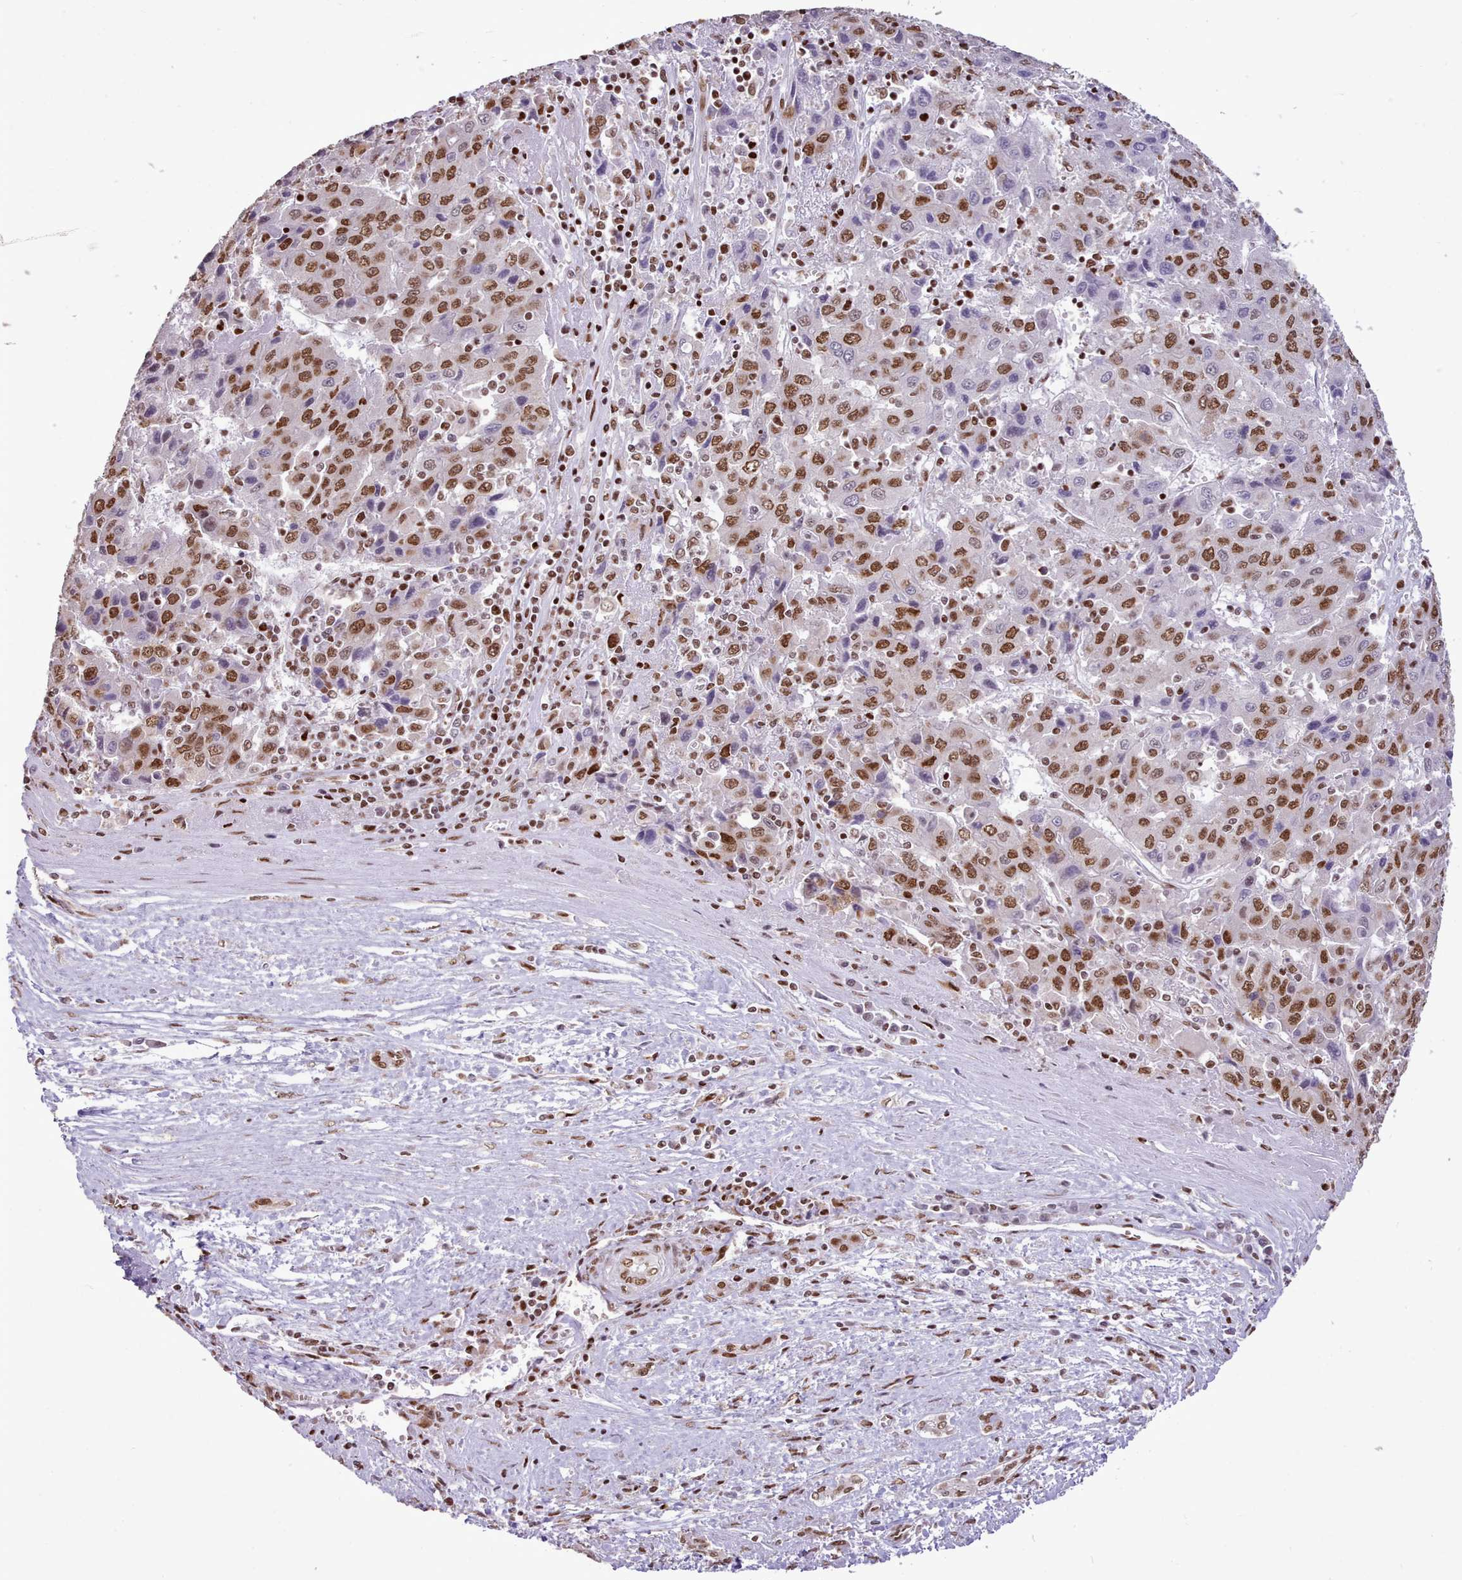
{"staining": {"intensity": "strong", "quantity": ">75%", "location": "nuclear"}, "tissue": "liver cancer", "cell_type": "Tumor cells", "image_type": "cancer", "snomed": [{"axis": "morphology", "description": "Carcinoma, Hepatocellular, NOS"}, {"axis": "topography", "description": "Liver"}], "caption": "Liver cancer stained with a brown dye shows strong nuclear positive expression in approximately >75% of tumor cells.", "gene": "TAF15", "patient": {"sex": "female", "age": 53}}